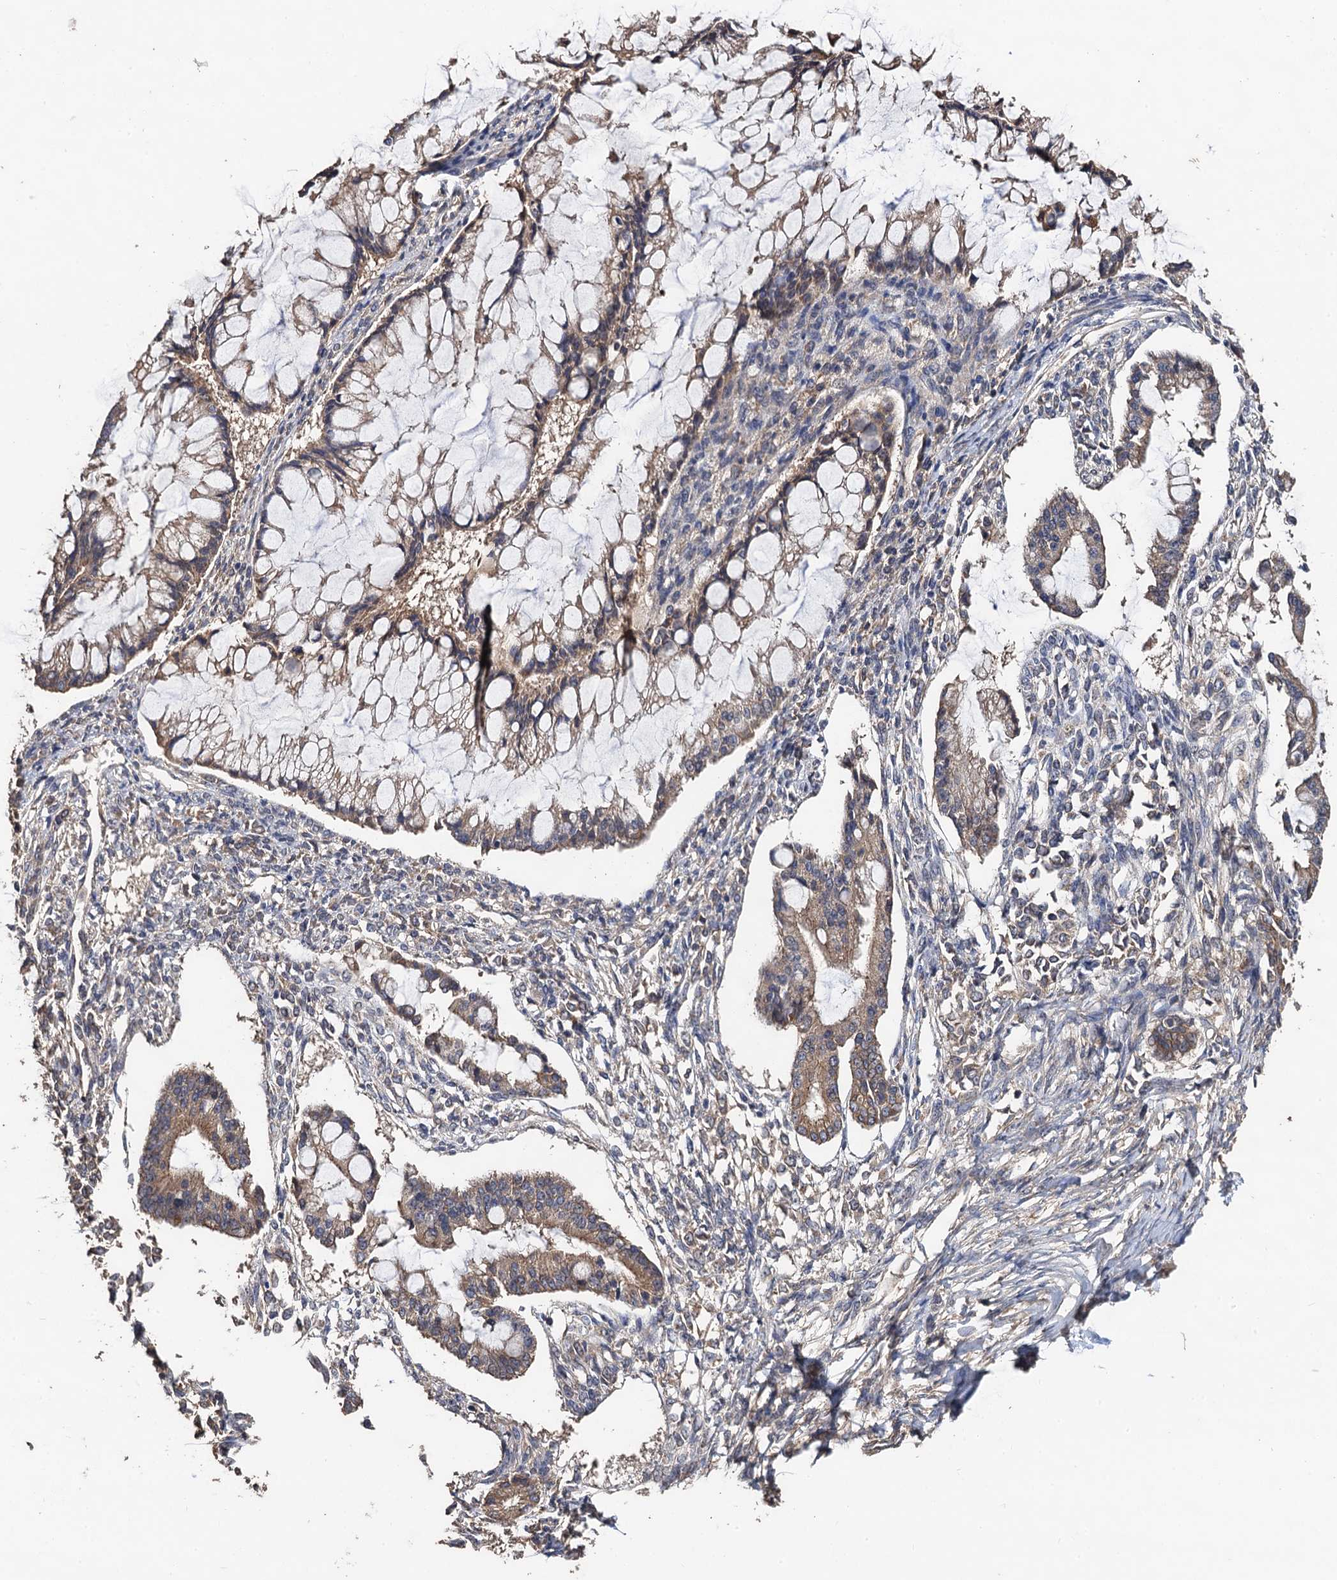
{"staining": {"intensity": "moderate", "quantity": ">75%", "location": "cytoplasmic/membranous"}, "tissue": "ovarian cancer", "cell_type": "Tumor cells", "image_type": "cancer", "snomed": [{"axis": "morphology", "description": "Cystadenocarcinoma, mucinous, NOS"}, {"axis": "topography", "description": "Ovary"}], "caption": "Human ovarian cancer stained for a protein (brown) exhibits moderate cytoplasmic/membranous positive staining in about >75% of tumor cells.", "gene": "PPTC7", "patient": {"sex": "female", "age": 73}}